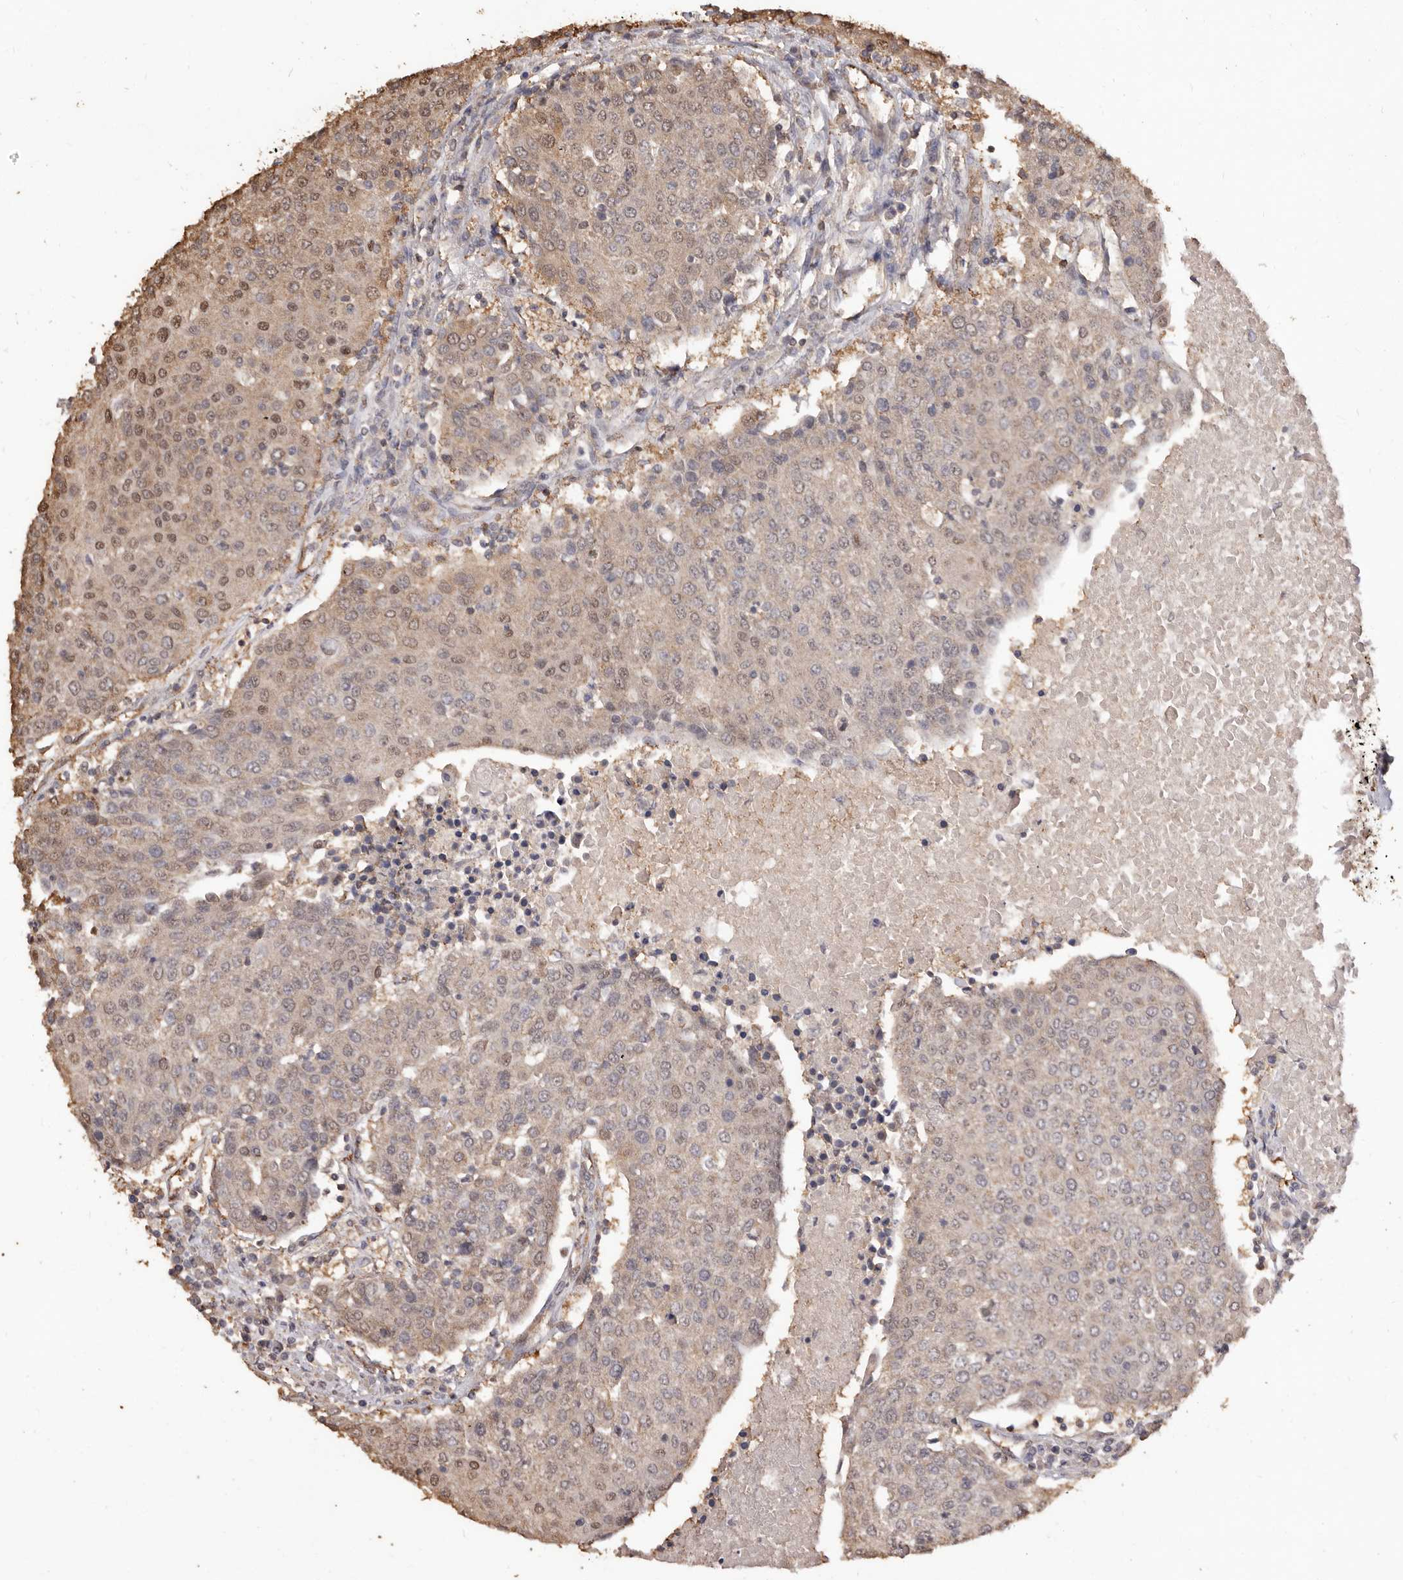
{"staining": {"intensity": "weak", "quantity": "<25%", "location": "cytoplasmic/membranous,nuclear"}, "tissue": "urothelial cancer", "cell_type": "Tumor cells", "image_type": "cancer", "snomed": [{"axis": "morphology", "description": "Urothelial carcinoma, High grade"}, {"axis": "topography", "description": "Urinary bladder"}], "caption": "Tumor cells show no significant protein staining in urothelial cancer.", "gene": "INAVA", "patient": {"sex": "female", "age": 85}}